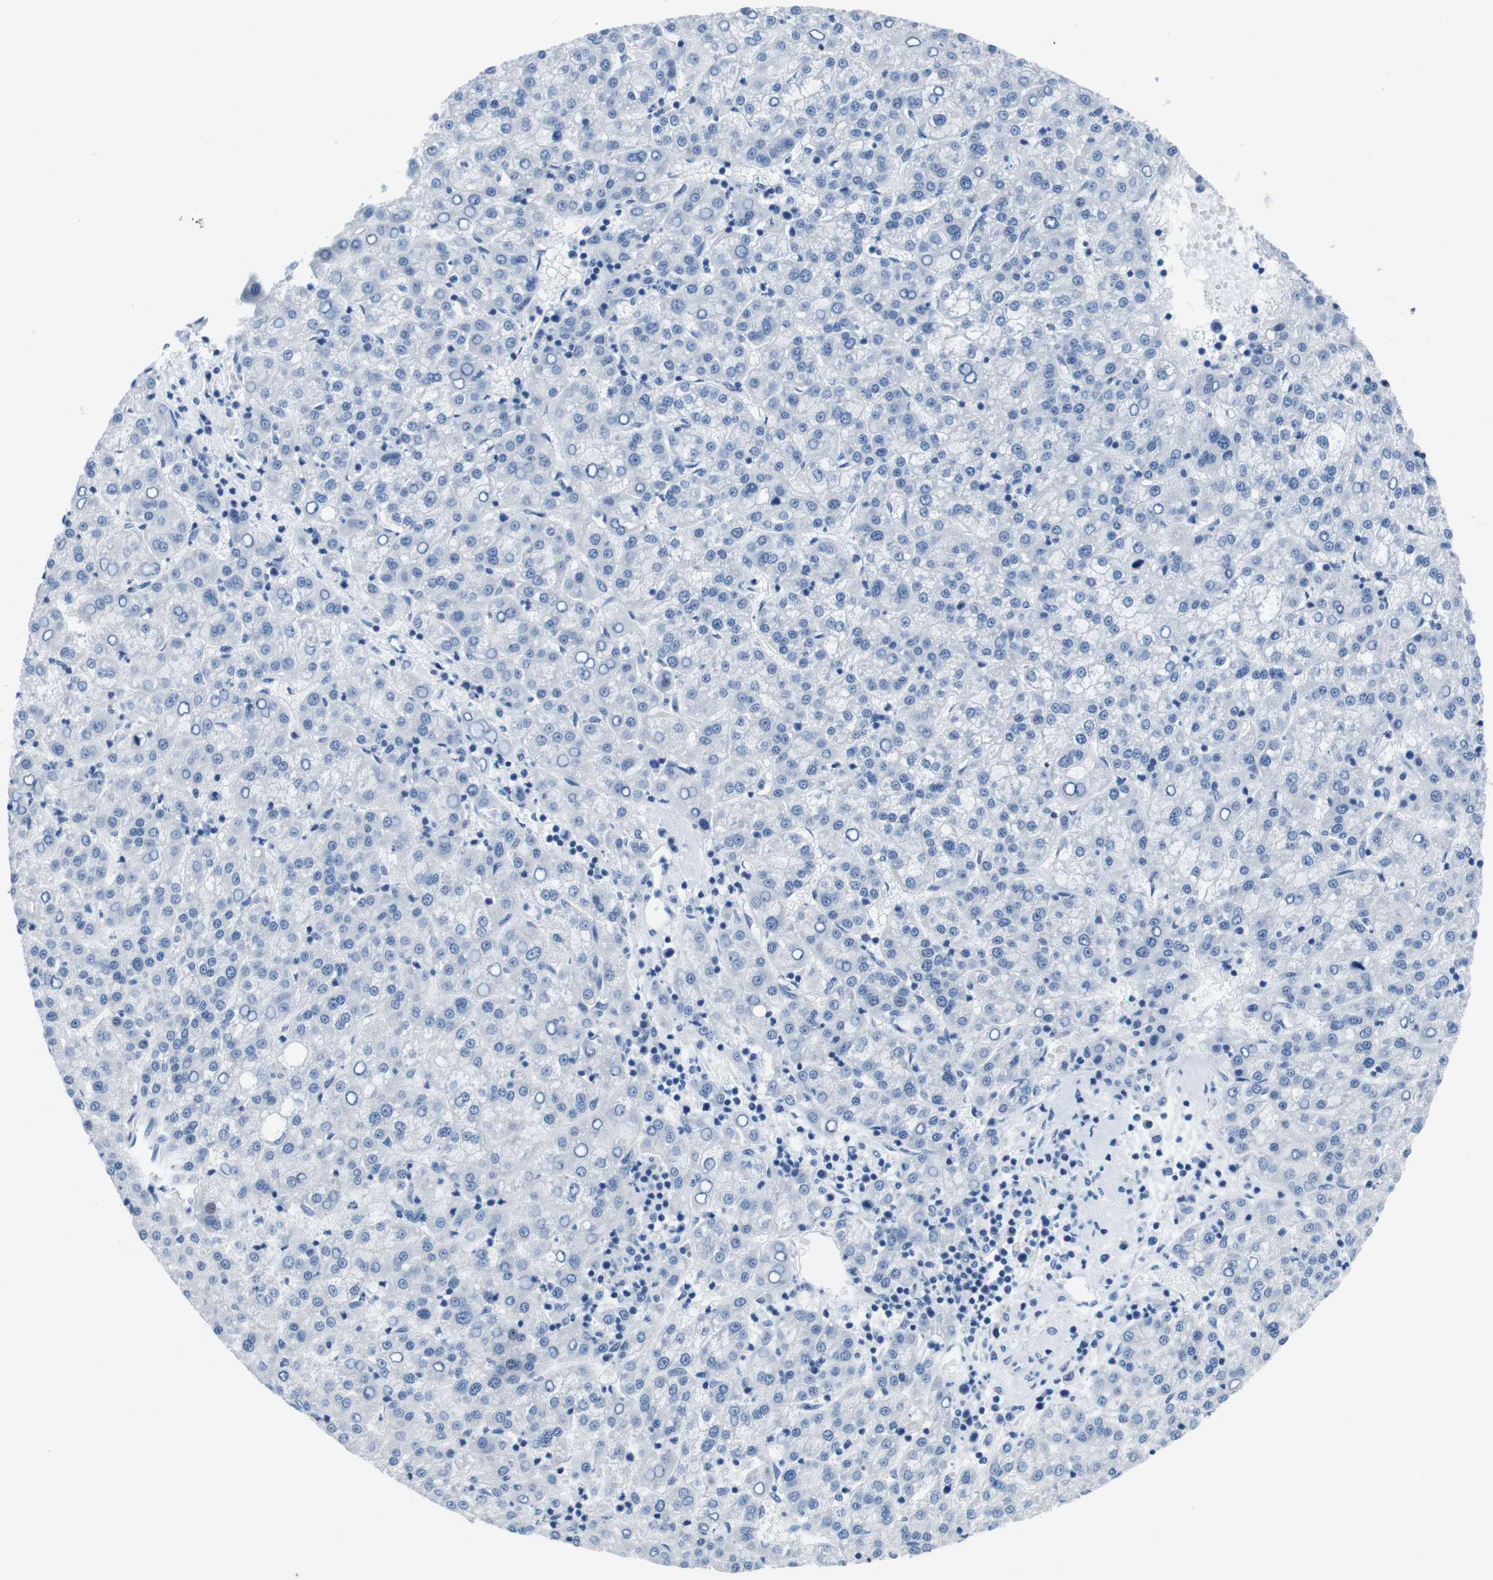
{"staining": {"intensity": "negative", "quantity": "none", "location": "none"}, "tissue": "liver cancer", "cell_type": "Tumor cells", "image_type": "cancer", "snomed": [{"axis": "morphology", "description": "Carcinoma, Hepatocellular, NOS"}, {"axis": "topography", "description": "Liver"}], "caption": "A high-resolution image shows immunohistochemistry (IHC) staining of liver cancer, which displays no significant expression in tumor cells. The staining is performed using DAB brown chromogen with nuclei counter-stained in using hematoxylin.", "gene": "MUC2", "patient": {"sex": "female", "age": 58}}